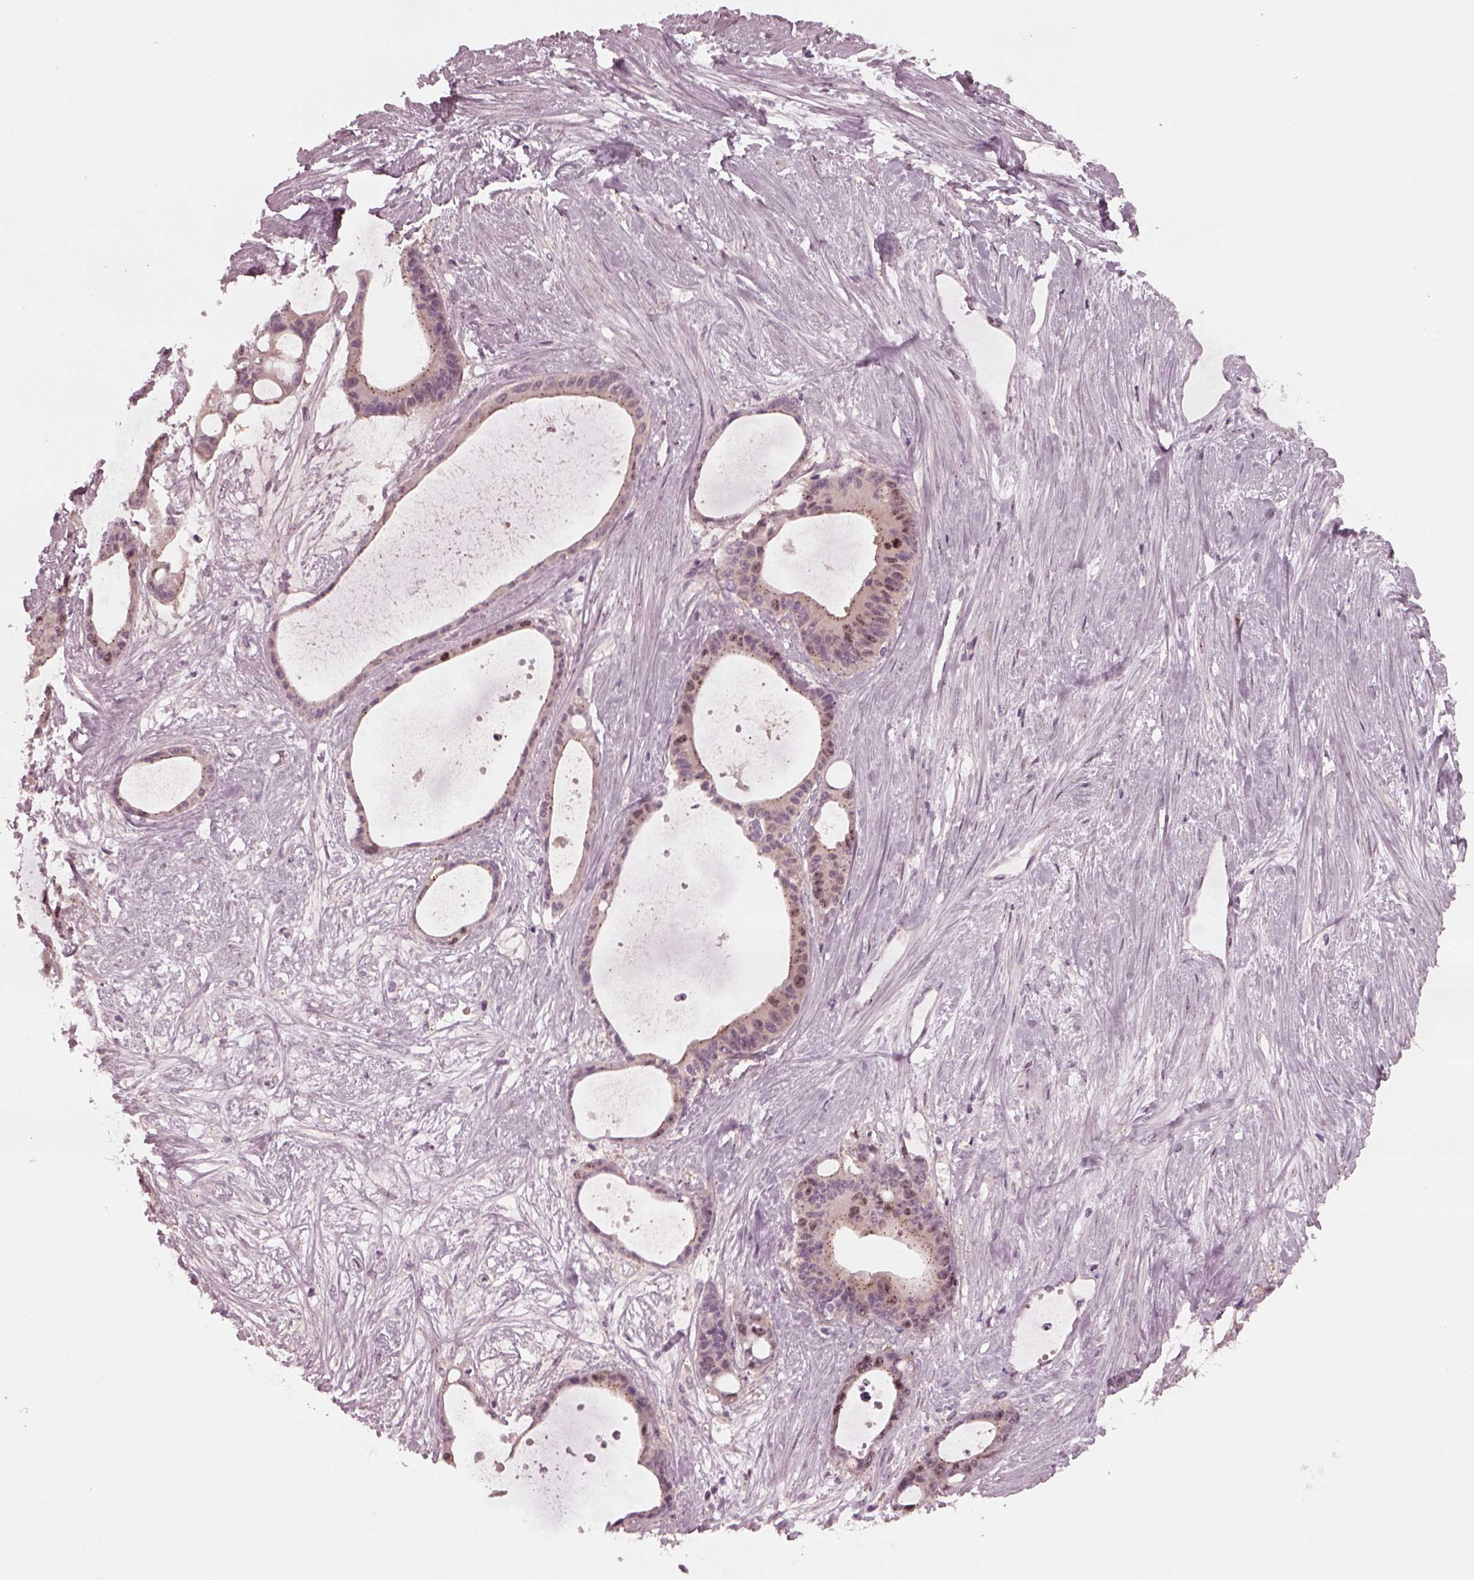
{"staining": {"intensity": "weak", "quantity": "<25%", "location": "cytoplasmic/membranous"}, "tissue": "liver cancer", "cell_type": "Tumor cells", "image_type": "cancer", "snomed": [{"axis": "morphology", "description": "Normal tissue, NOS"}, {"axis": "morphology", "description": "Cholangiocarcinoma"}, {"axis": "topography", "description": "Liver"}, {"axis": "topography", "description": "Peripheral nerve tissue"}], "caption": "Immunohistochemistry of human liver cancer (cholangiocarcinoma) exhibits no staining in tumor cells.", "gene": "SAXO1", "patient": {"sex": "female", "age": 73}}